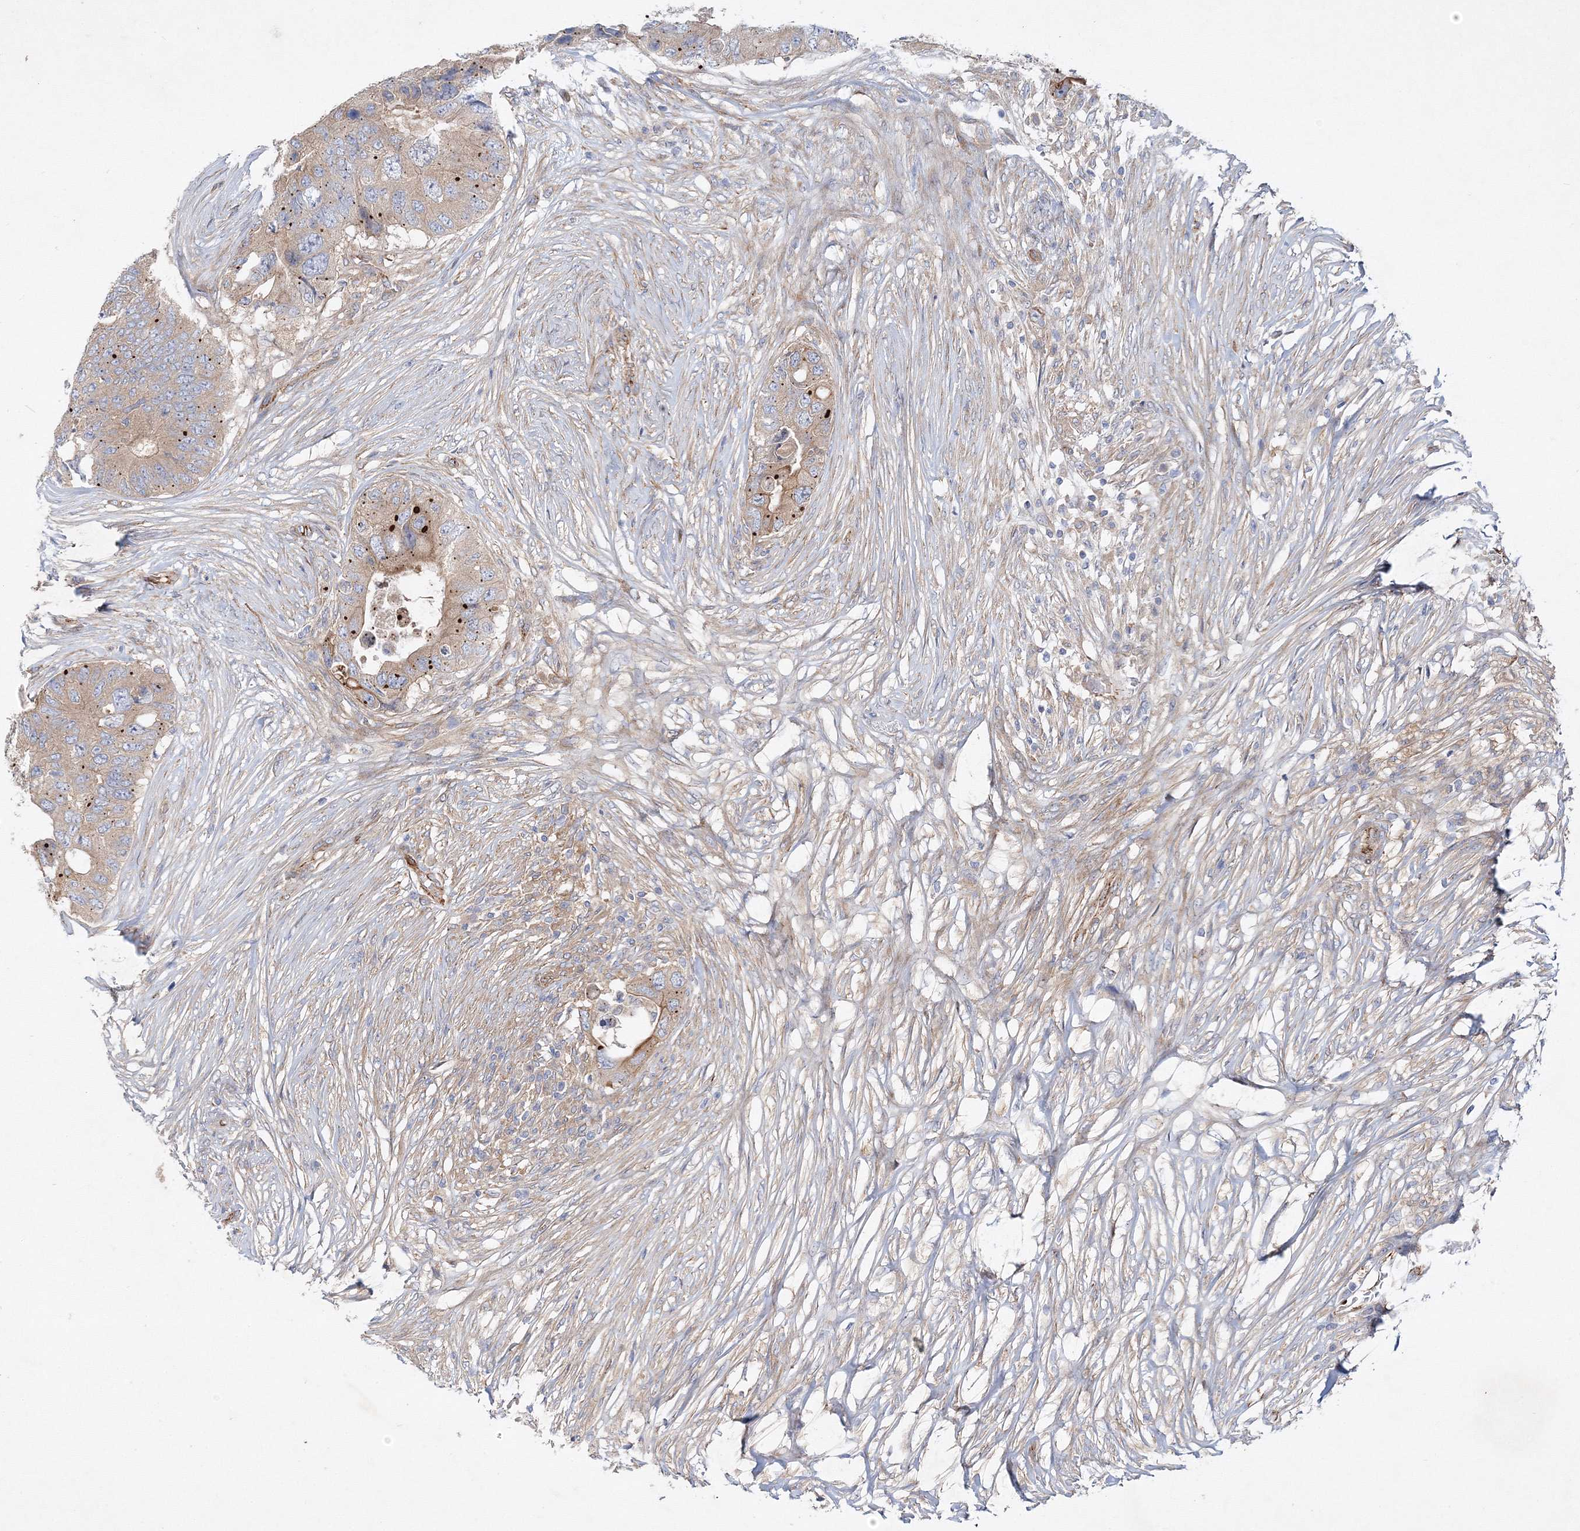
{"staining": {"intensity": "weak", "quantity": ">75%", "location": "cytoplasmic/membranous"}, "tissue": "colorectal cancer", "cell_type": "Tumor cells", "image_type": "cancer", "snomed": [{"axis": "morphology", "description": "Adenocarcinoma, NOS"}, {"axis": "topography", "description": "Colon"}], "caption": "Protein staining reveals weak cytoplasmic/membranous positivity in approximately >75% of tumor cells in colorectal adenocarcinoma.", "gene": "ZFYVE16", "patient": {"sex": "male", "age": 71}}